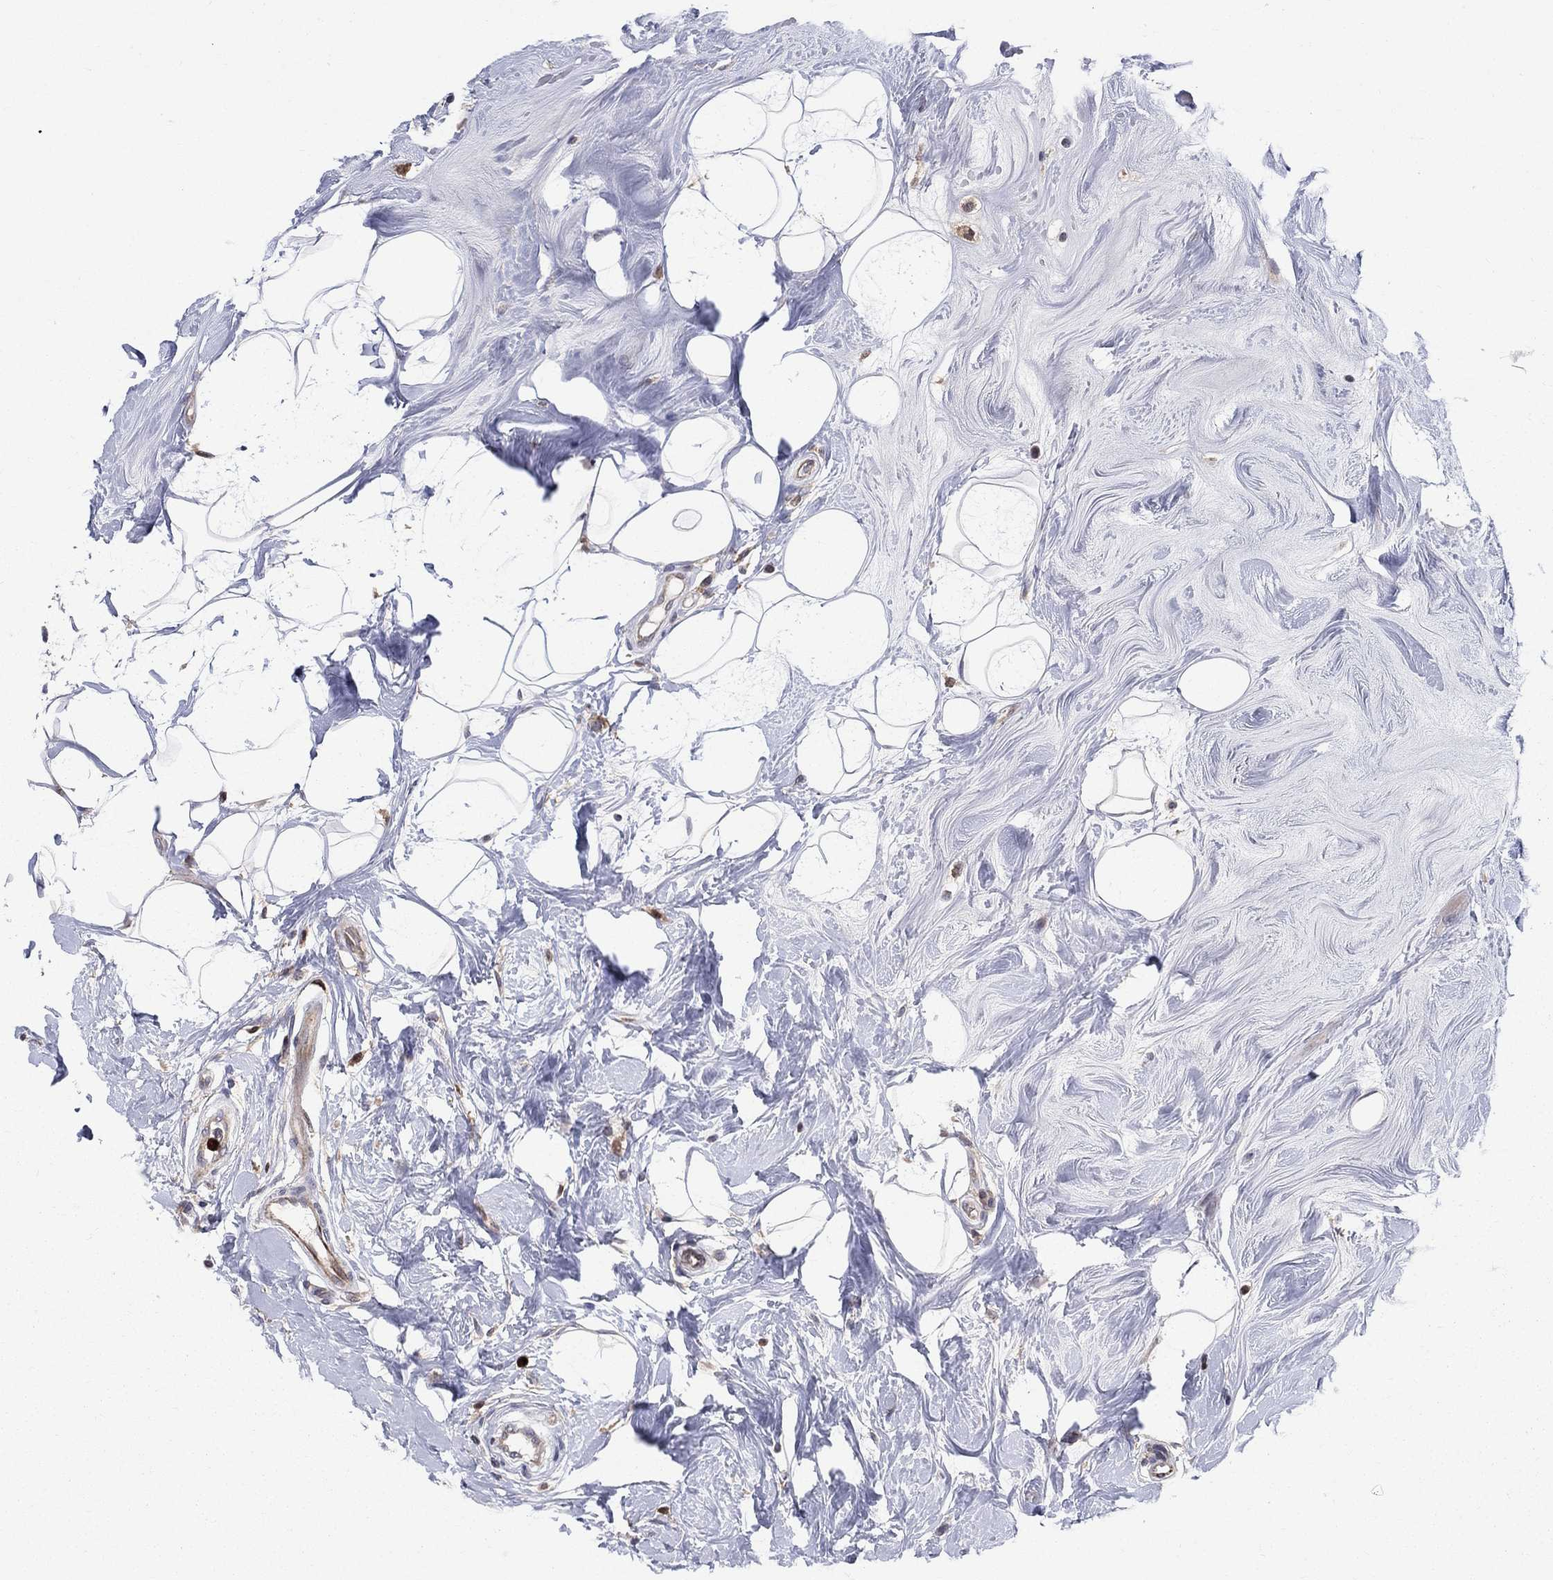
{"staining": {"intensity": "weak", "quantity": "25%-75%", "location": "cytoplasmic/membranous"}, "tissue": "breast cancer", "cell_type": "Tumor cells", "image_type": "cancer", "snomed": [{"axis": "morphology", "description": "Duct carcinoma"}, {"axis": "topography", "description": "Breast"}], "caption": "The photomicrograph demonstrates staining of breast cancer, revealing weak cytoplasmic/membranous protein positivity (brown color) within tumor cells.", "gene": "ZNHIT3", "patient": {"sex": "female", "age": 27}}